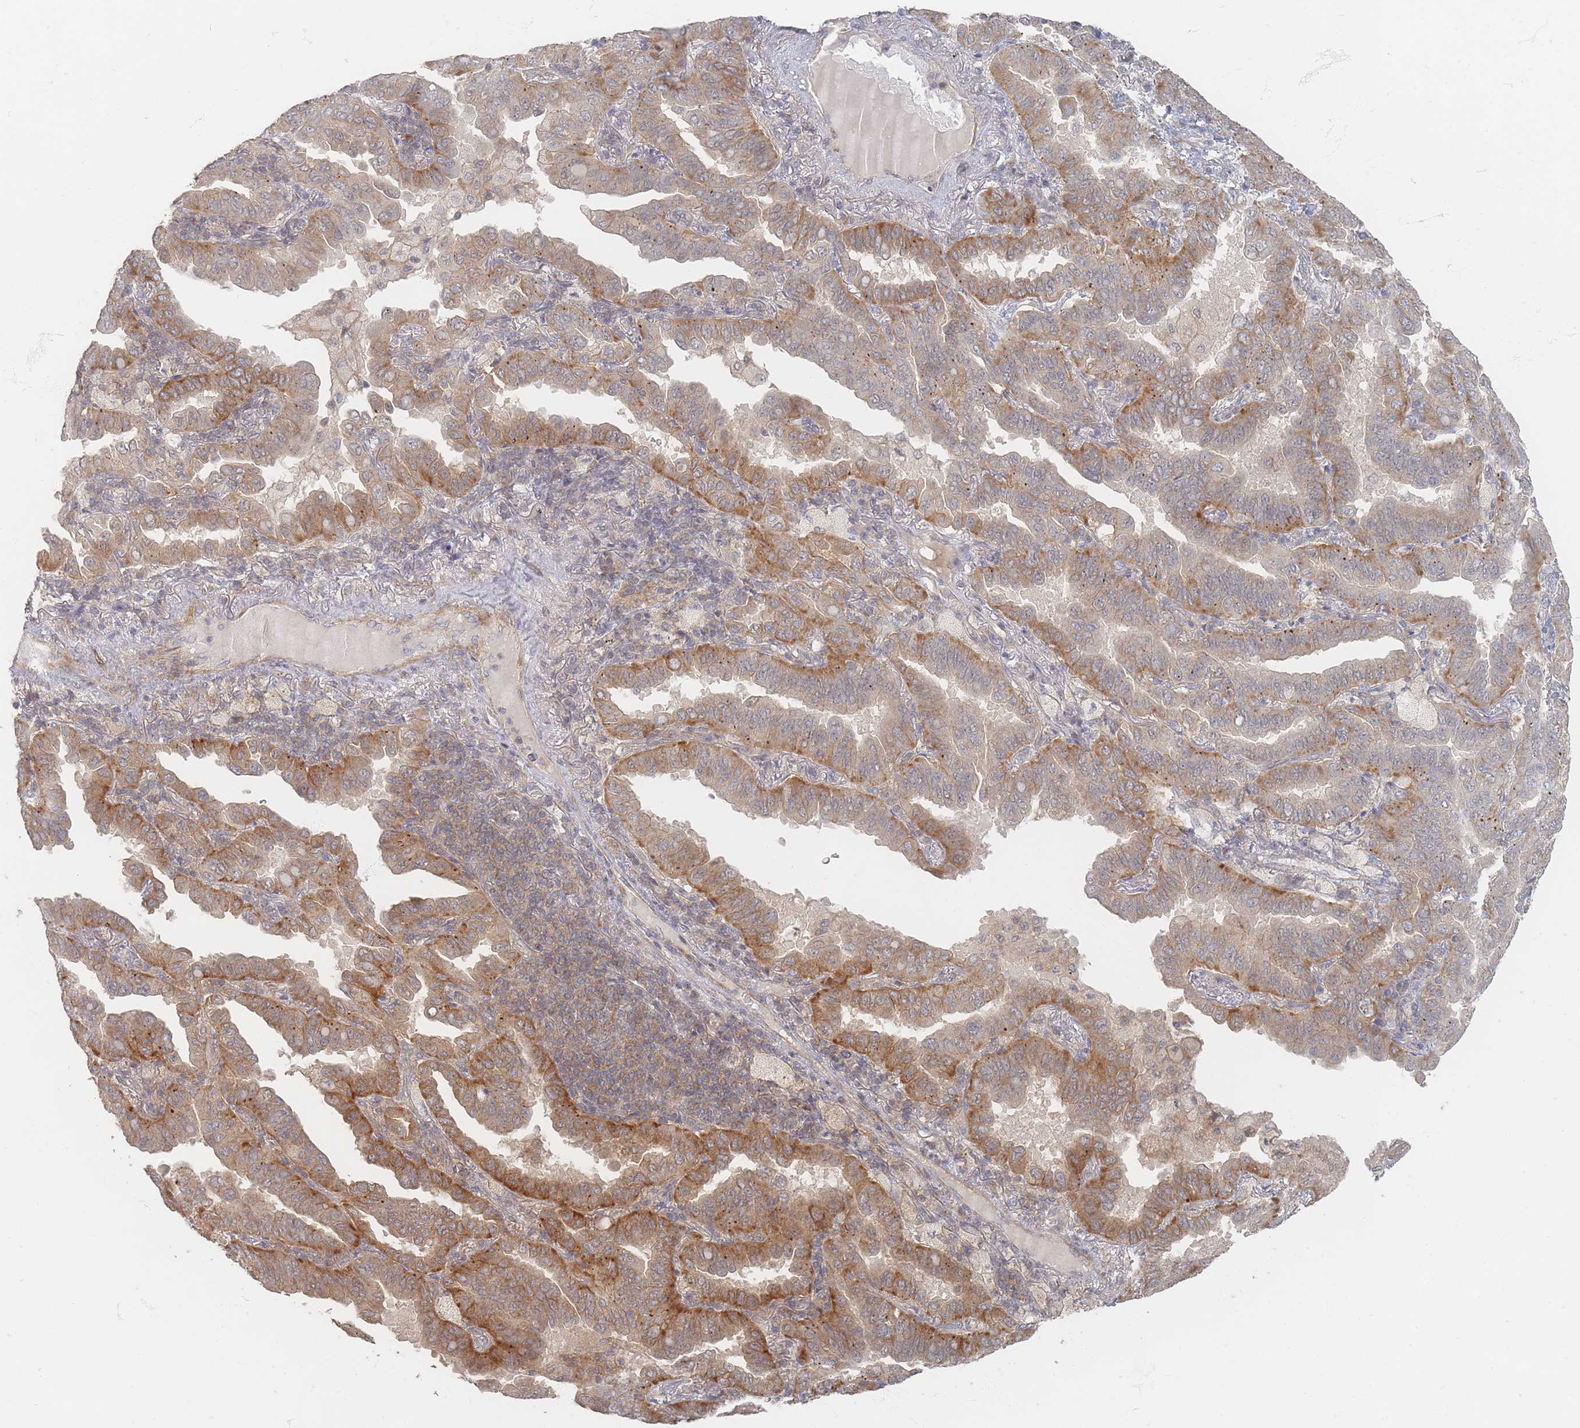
{"staining": {"intensity": "moderate", "quantity": ">75%", "location": "cytoplasmic/membranous"}, "tissue": "lung cancer", "cell_type": "Tumor cells", "image_type": "cancer", "snomed": [{"axis": "morphology", "description": "Adenocarcinoma, NOS"}, {"axis": "topography", "description": "Lung"}], "caption": "The micrograph reveals staining of adenocarcinoma (lung), revealing moderate cytoplasmic/membranous protein expression (brown color) within tumor cells.", "gene": "GLE1", "patient": {"sex": "male", "age": 64}}